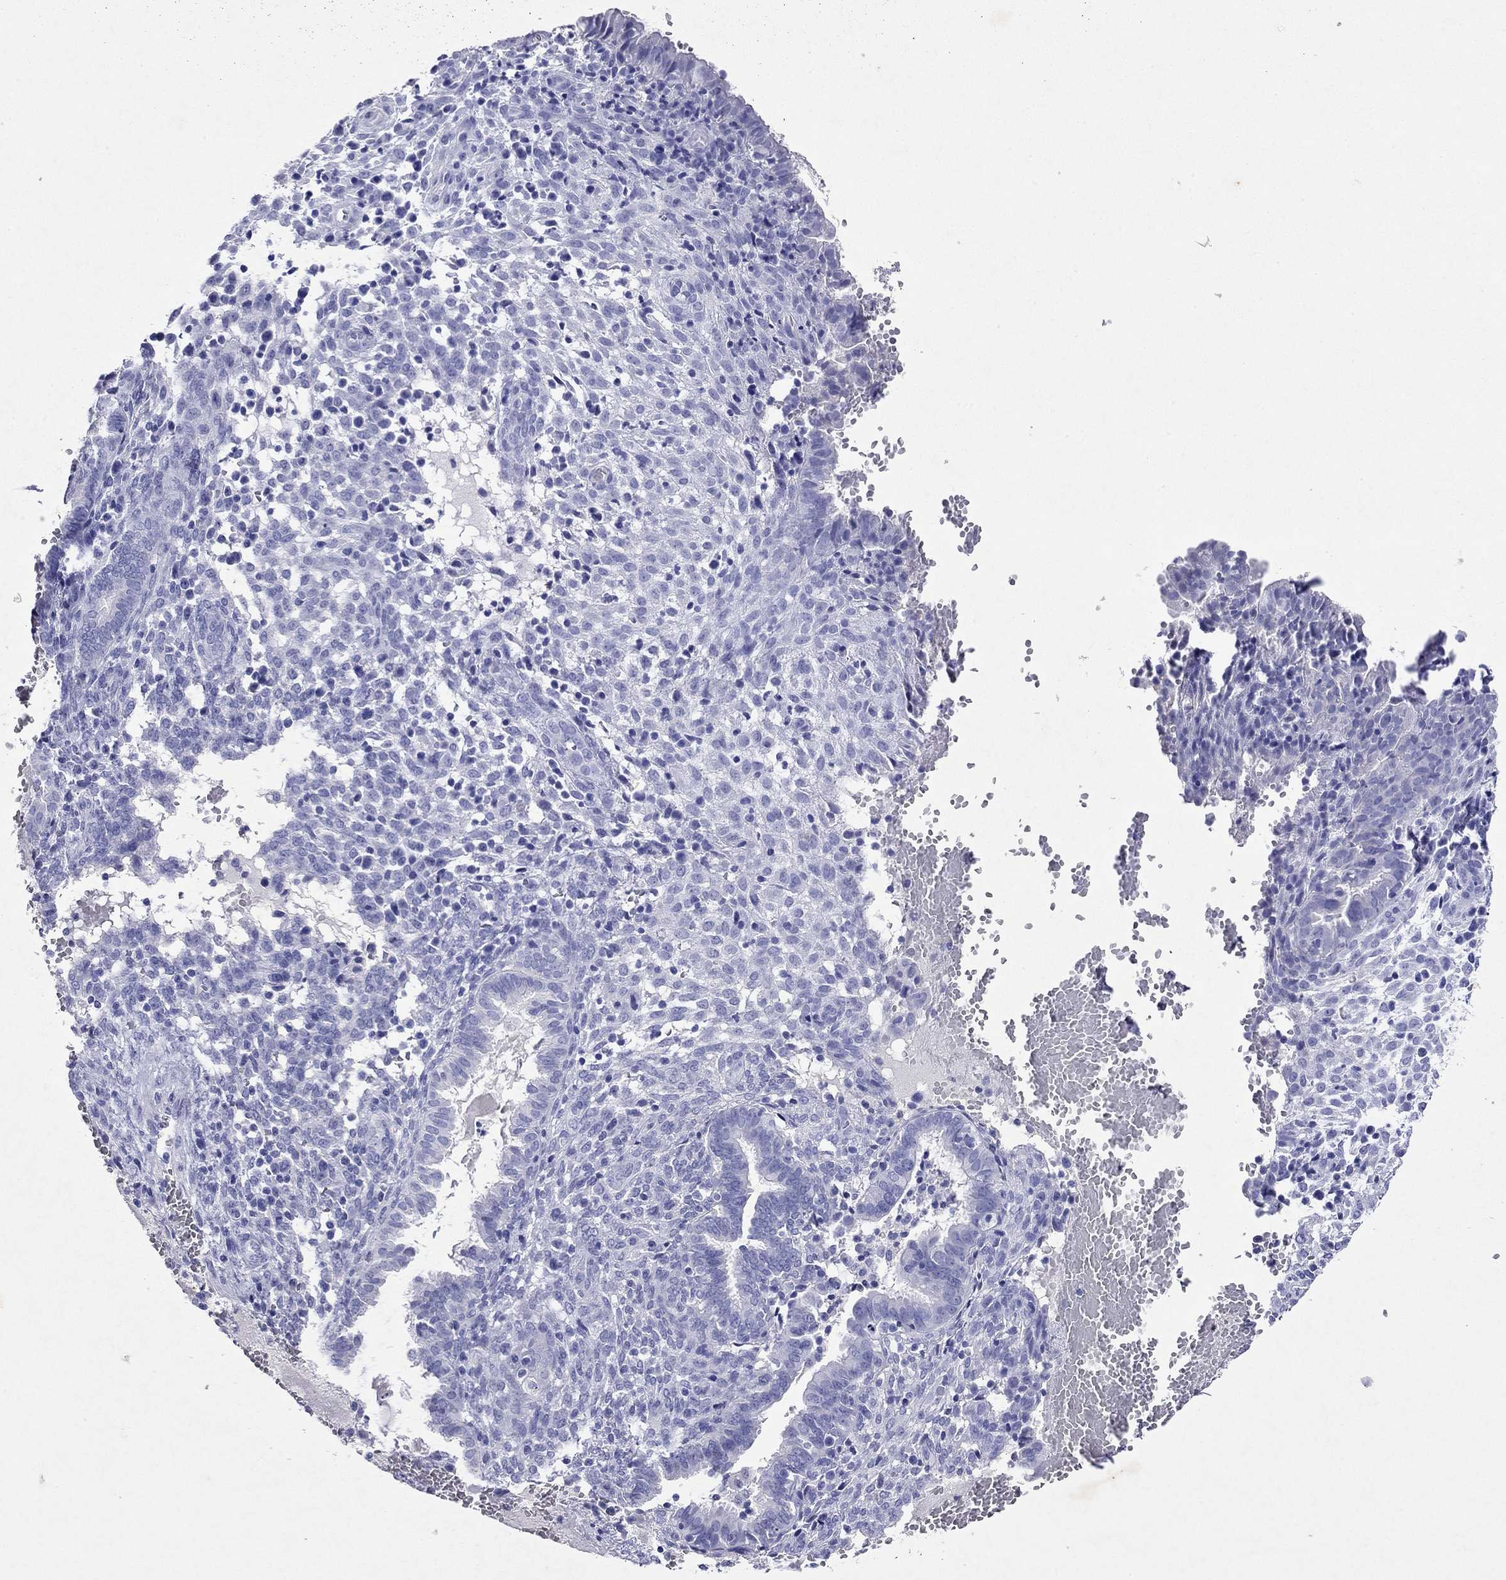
{"staining": {"intensity": "negative", "quantity": "none", "location": "none"}, "tissue": "endometrium", "cell_type": "Cells in endometrial stroma", "image_type": "normal", "snomed": [{"axis": "morphology", "description": "Normal tissue, NOS"}, {"axis": "topography", "description": "Endometrium"}], "caption": "The immunohistochemistry image has no significant expression in cells in endometrial stroma of endometrium.", "gene": "ARMC12", "patient": {"sex": "female", "age": 42}}